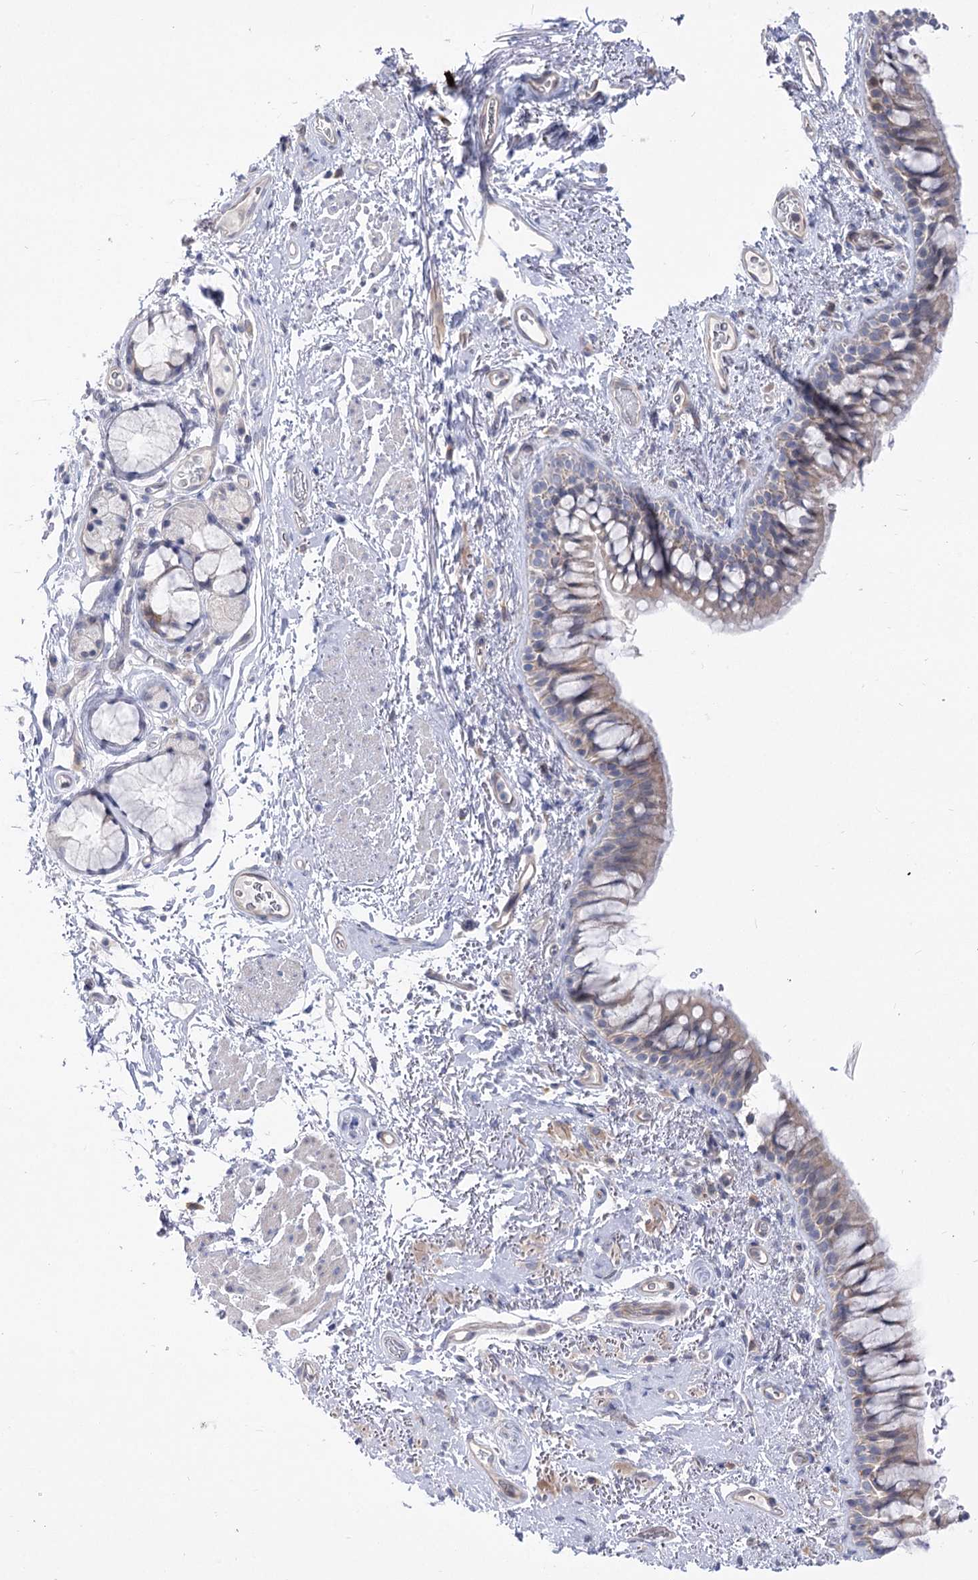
{"staining": {"intensity": "weak", "quantity": "<25%", "location": "cytoplasmic/membranous"}, "tissue": "bronchus", "cell_type": "Respiratory epithelial cells", "image_type": "normal", "snomed": [{"axis": "morphology", "description": "Normal tissue, NOS"}, {"axis": "topography", "description": "Cartilage tissue"}, {"axis": "topography", "description": "Bronchus"}], "caption": "High power microscopy histopathology image of an immunohistochemistry photomicrograph of unremarkable bronchus, revealing no significant staining in respiratory epithelial cells. (Immunohistochemistry (ihc), brightfield microscopy, high magnification).", "gene": "HELT", "patient": {"sex": "female", "age": 73}}